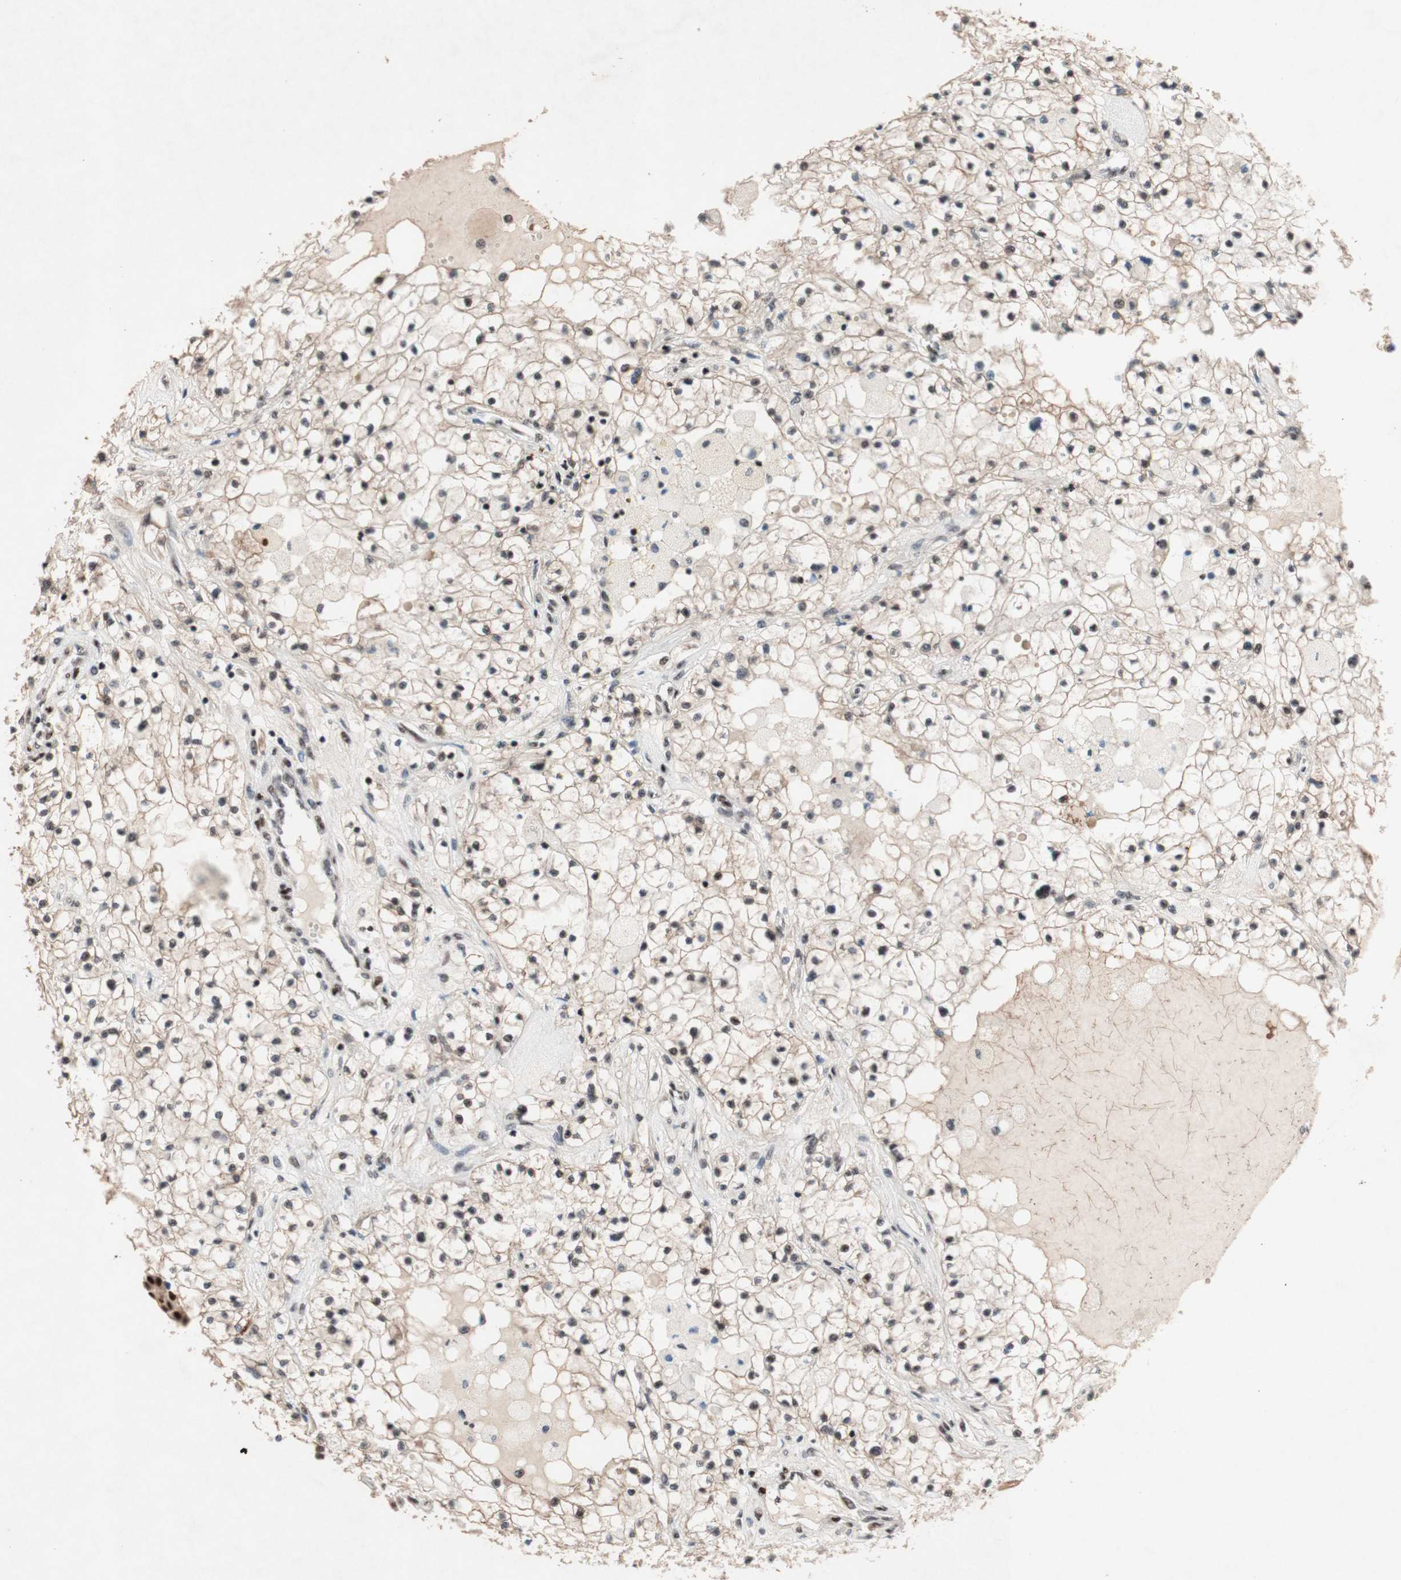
{"staining": {"intensity": "moderate", "quantity": ">75%", "location": "nuclear"}, "tissue": "renal cancer", "cell_type": "Tumor cells", "image_type": "cancer", "snomed": [{"axis": "morphology", "description": "Adenocarcinoma, NOS"}, {"axis": "topography", "description": "Kidney"}], "caption": "DAB immunohistochemical staining of human renal cancer reveals moderate nuclear protein expression in approximately >75% of tumor cells.", "gene": "TLE1", "patient": {"sex": "male", "age": 68}}